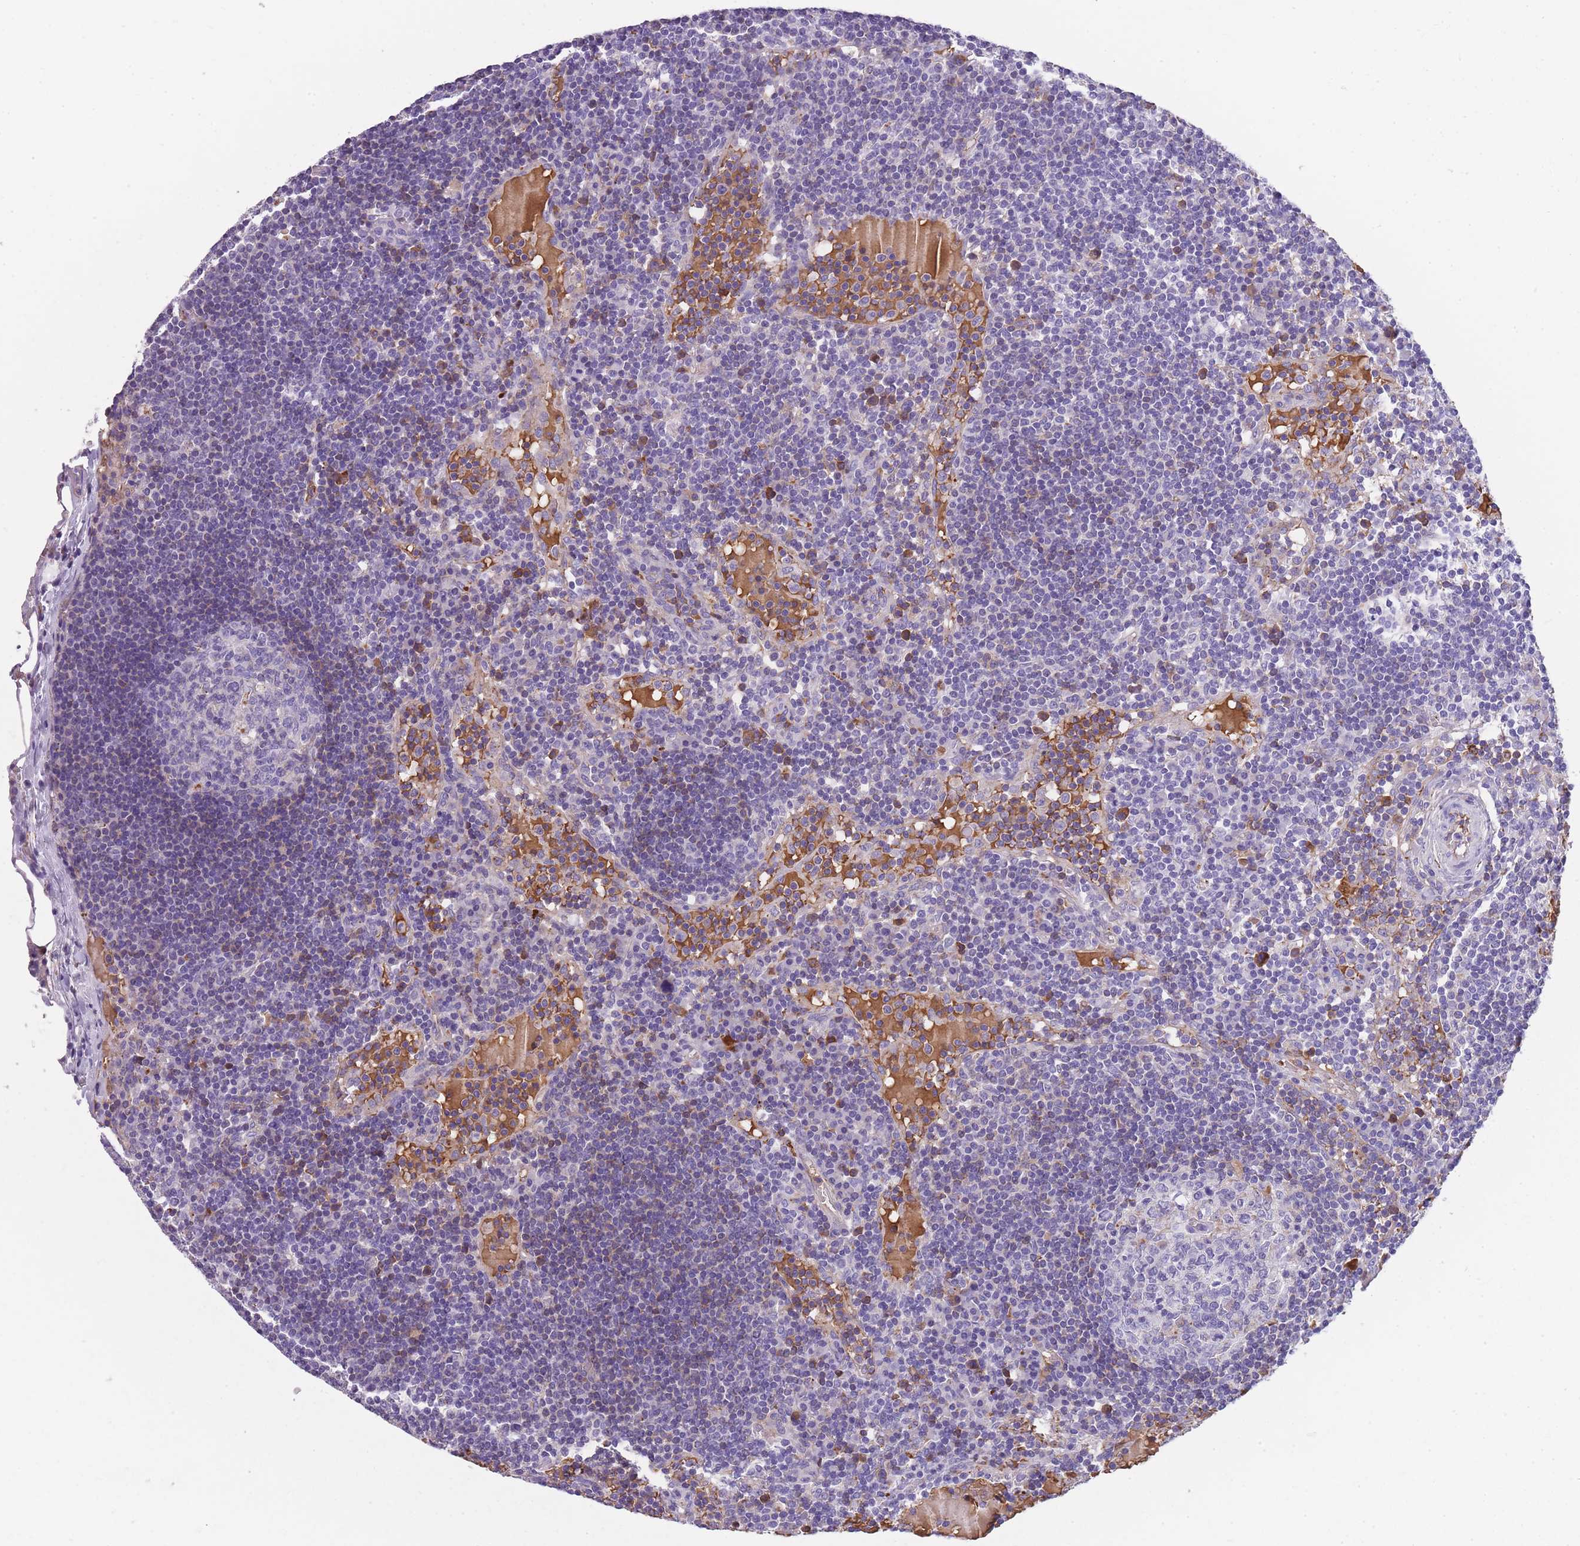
{"staining": {"intensity": "negative", "quantity": "none", "location": "none"}, "tissue": "lymph node", "cell_type": "Germinal center cells", "image_type": "normal", "snomed": [{"axis": "morphology", "description": "Normal tissue, NOS"}, {"axis": "topography", "description": "Lymph node"}], "caption": "Immunohistochemical staining of unremarkable lymph node shows no significant positivity in germinal center cells. The staining was performed using DAB to visualize the protein expression in brown, while the nuclei were stained in blue with hematoxylin (Magnification: 20x).", "gene": "GNAT1", "patient": {"sex": "male", "age": 53}}